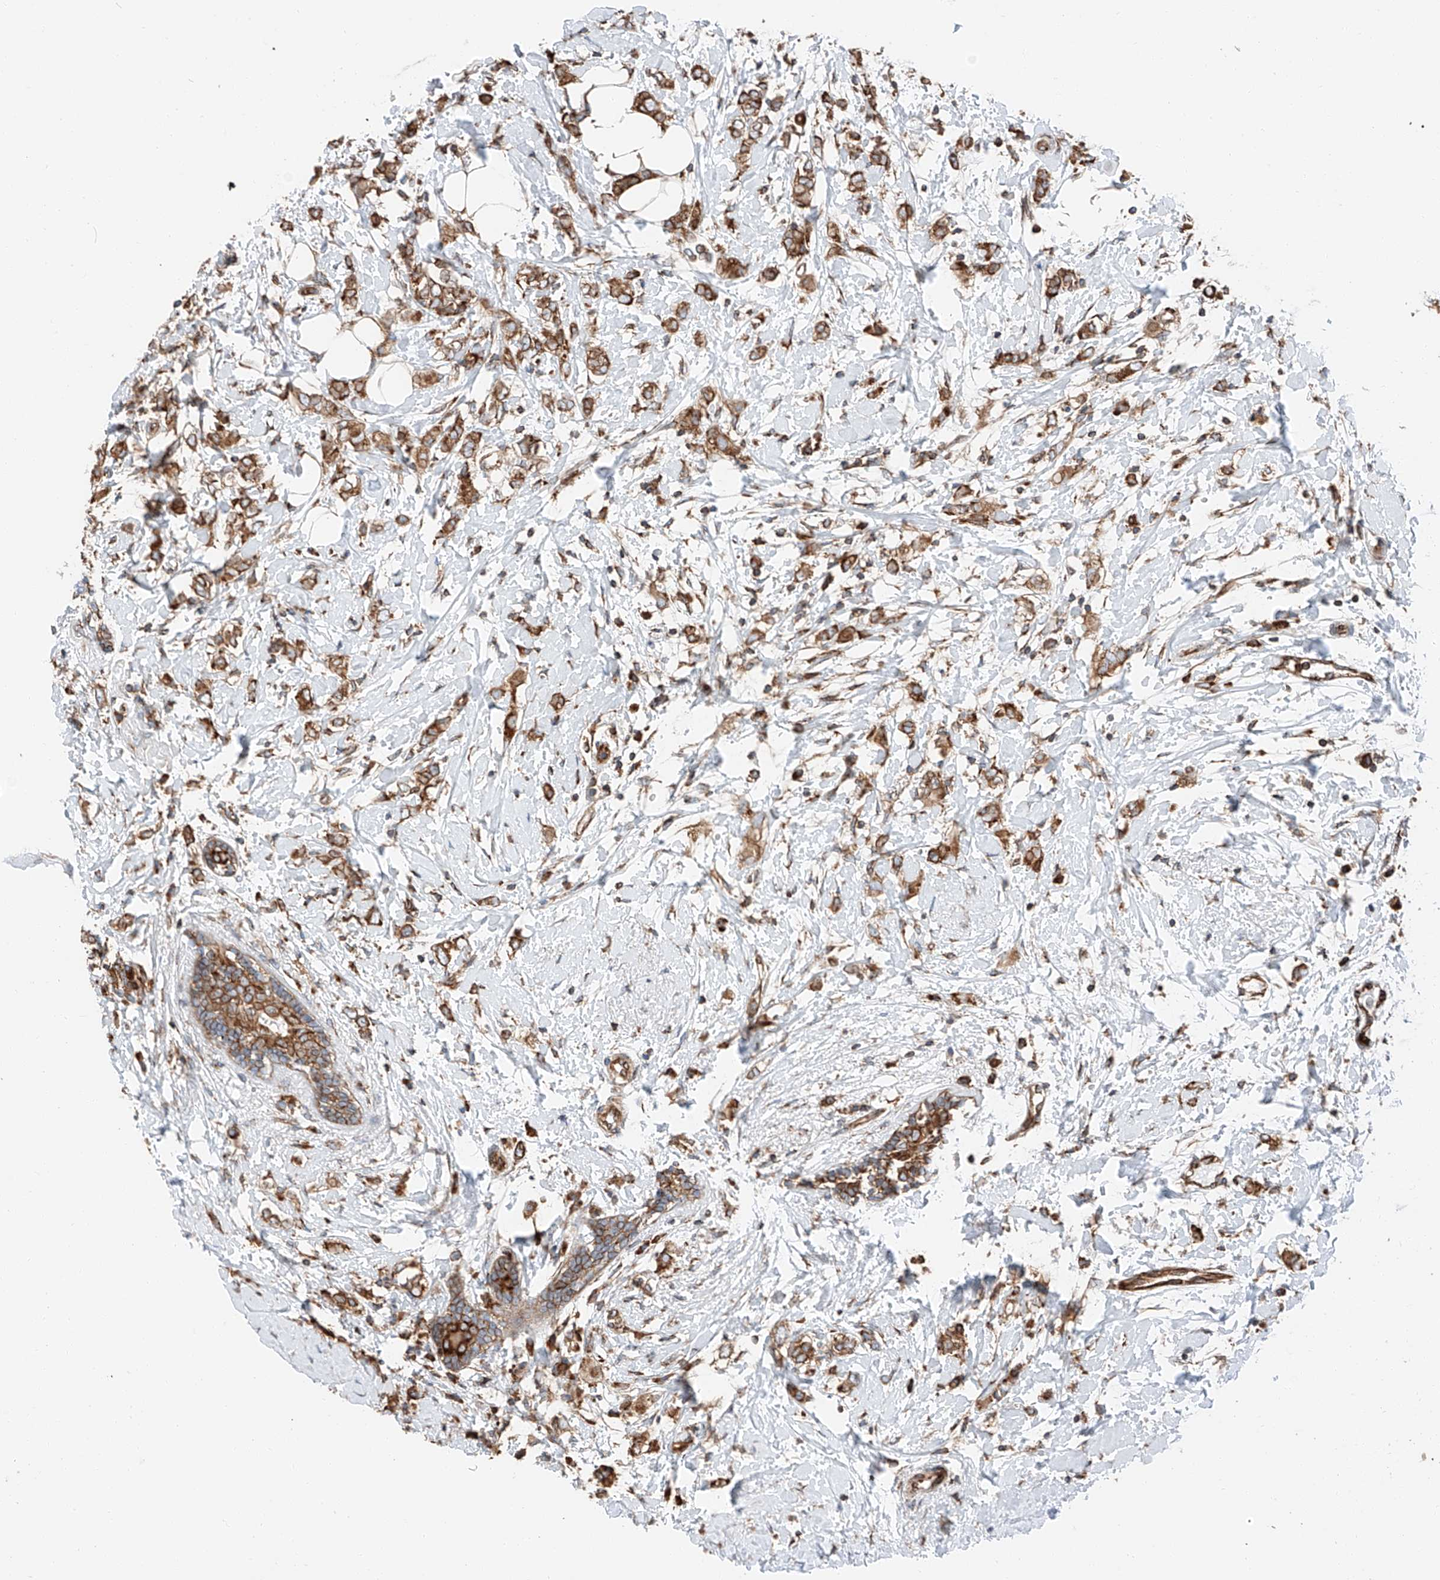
{"staining": {"intensity": "moderate", "quantity": ">75%", "location": "cytoplasmic/membranous"}, "tissue": "breast cancer", "cell_type": "Tumor cells", "image_type": "cancer", "snomed": [{"axis": "morphology", "description": "Normal tissue, NOS"}, {"axis": "morphology", "description": "Lobular carcinoma"}, {"axis": "topography", "description": "Breast"}], "caption": "This image demonstrates breast cancer stained with immunohistochemistry to label a protein in brown. The cytoplasmic/membranous of tumor cells show moderate positivity for the protein. Nuclei are counter-stained blue.", "gene": "ZC3H15", "patient": {"sex": "female", "age": 47}}